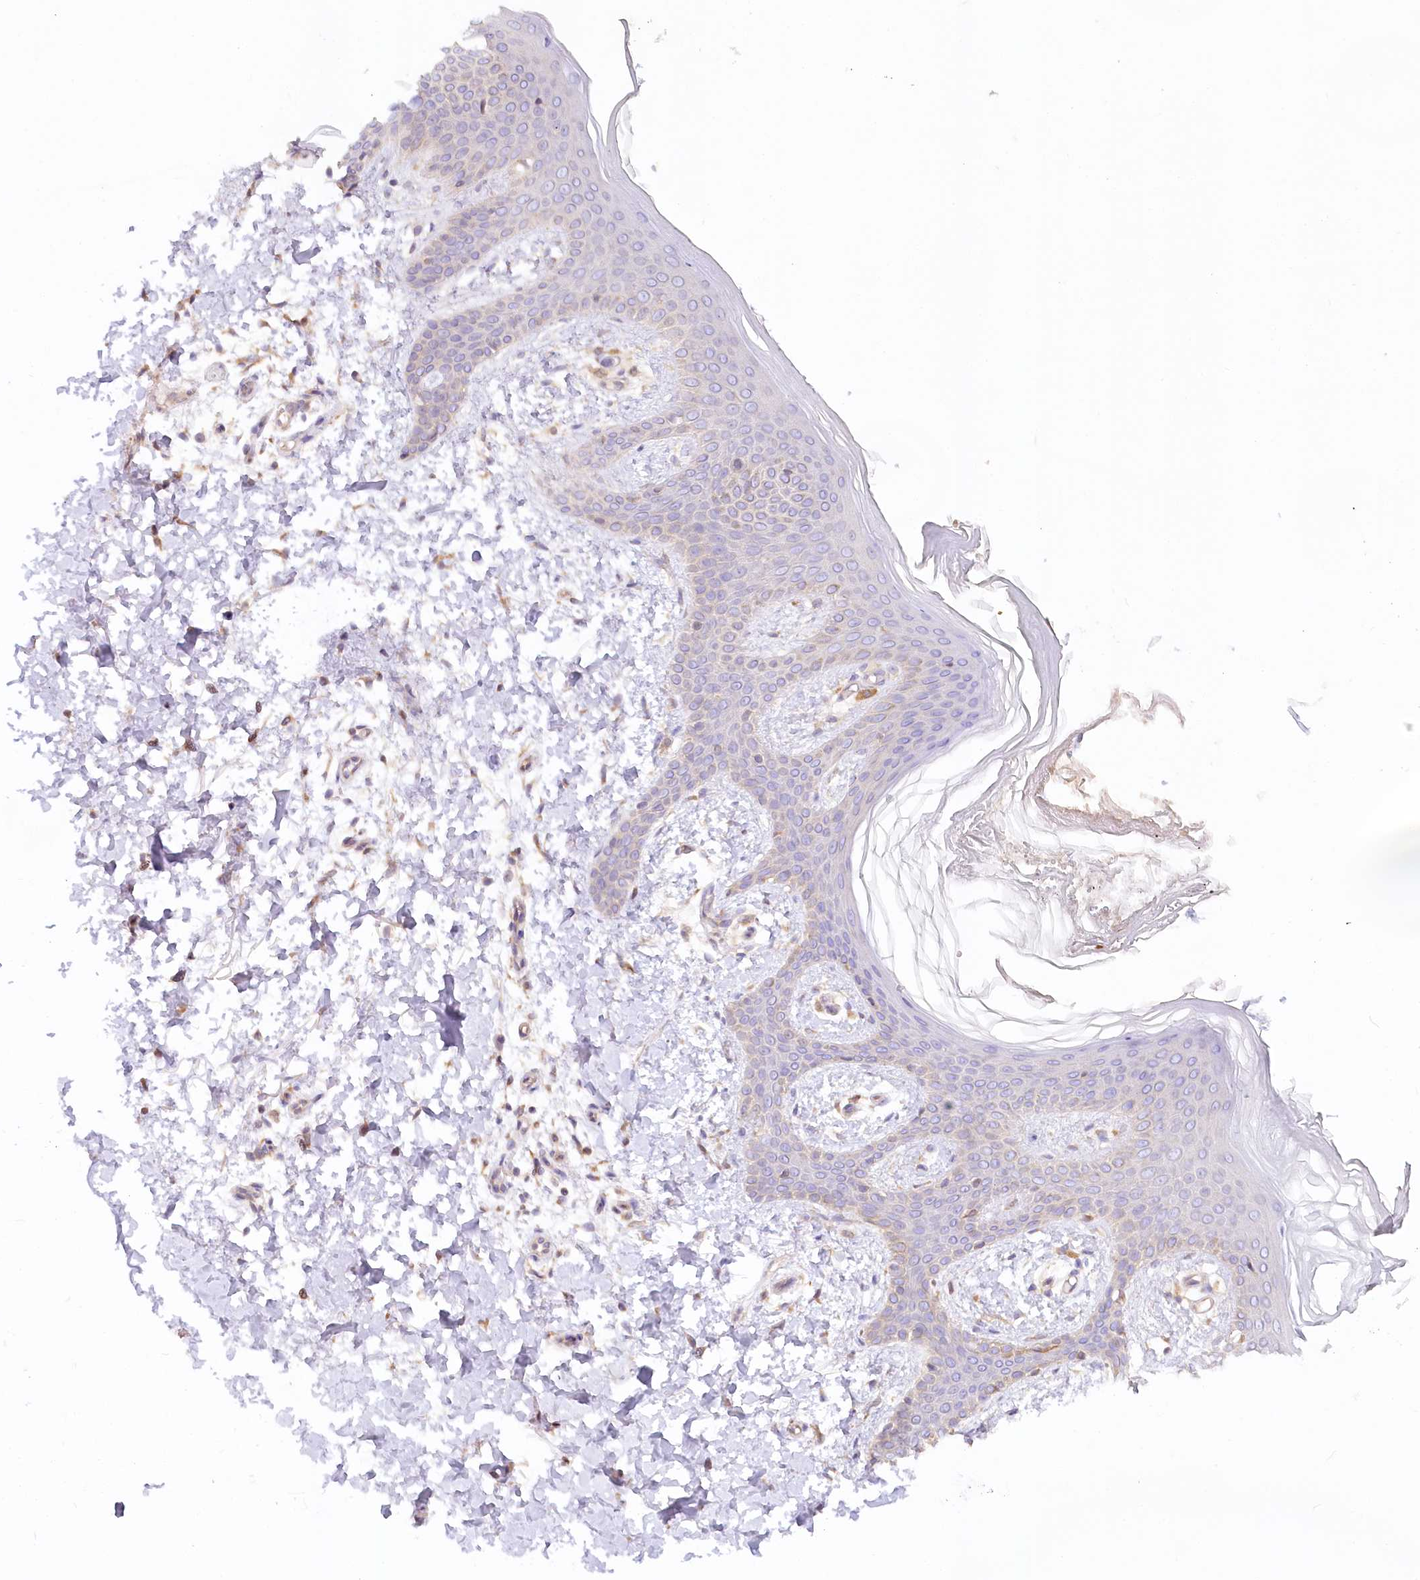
{"staining": {"intensity": "weak", "quantity": ">75%", "location": "cytoplasmic/membranous"}, "tissue": "skin", "cell_type": "Fibroblasts", "image_type": "normal", "snomed": [{"axis": "morphology", "description": "Normal tissue, NOS"}, {"axis": "topography", "description": "Skin"}], "caption": "The micrograph demonstrates a brown stain indicating the presence of a protein in the cytoplasmic/membranous of fibroblasts in skin.", "gene": "PAIP2", "patient": {"sex": "male", "age": 36}}